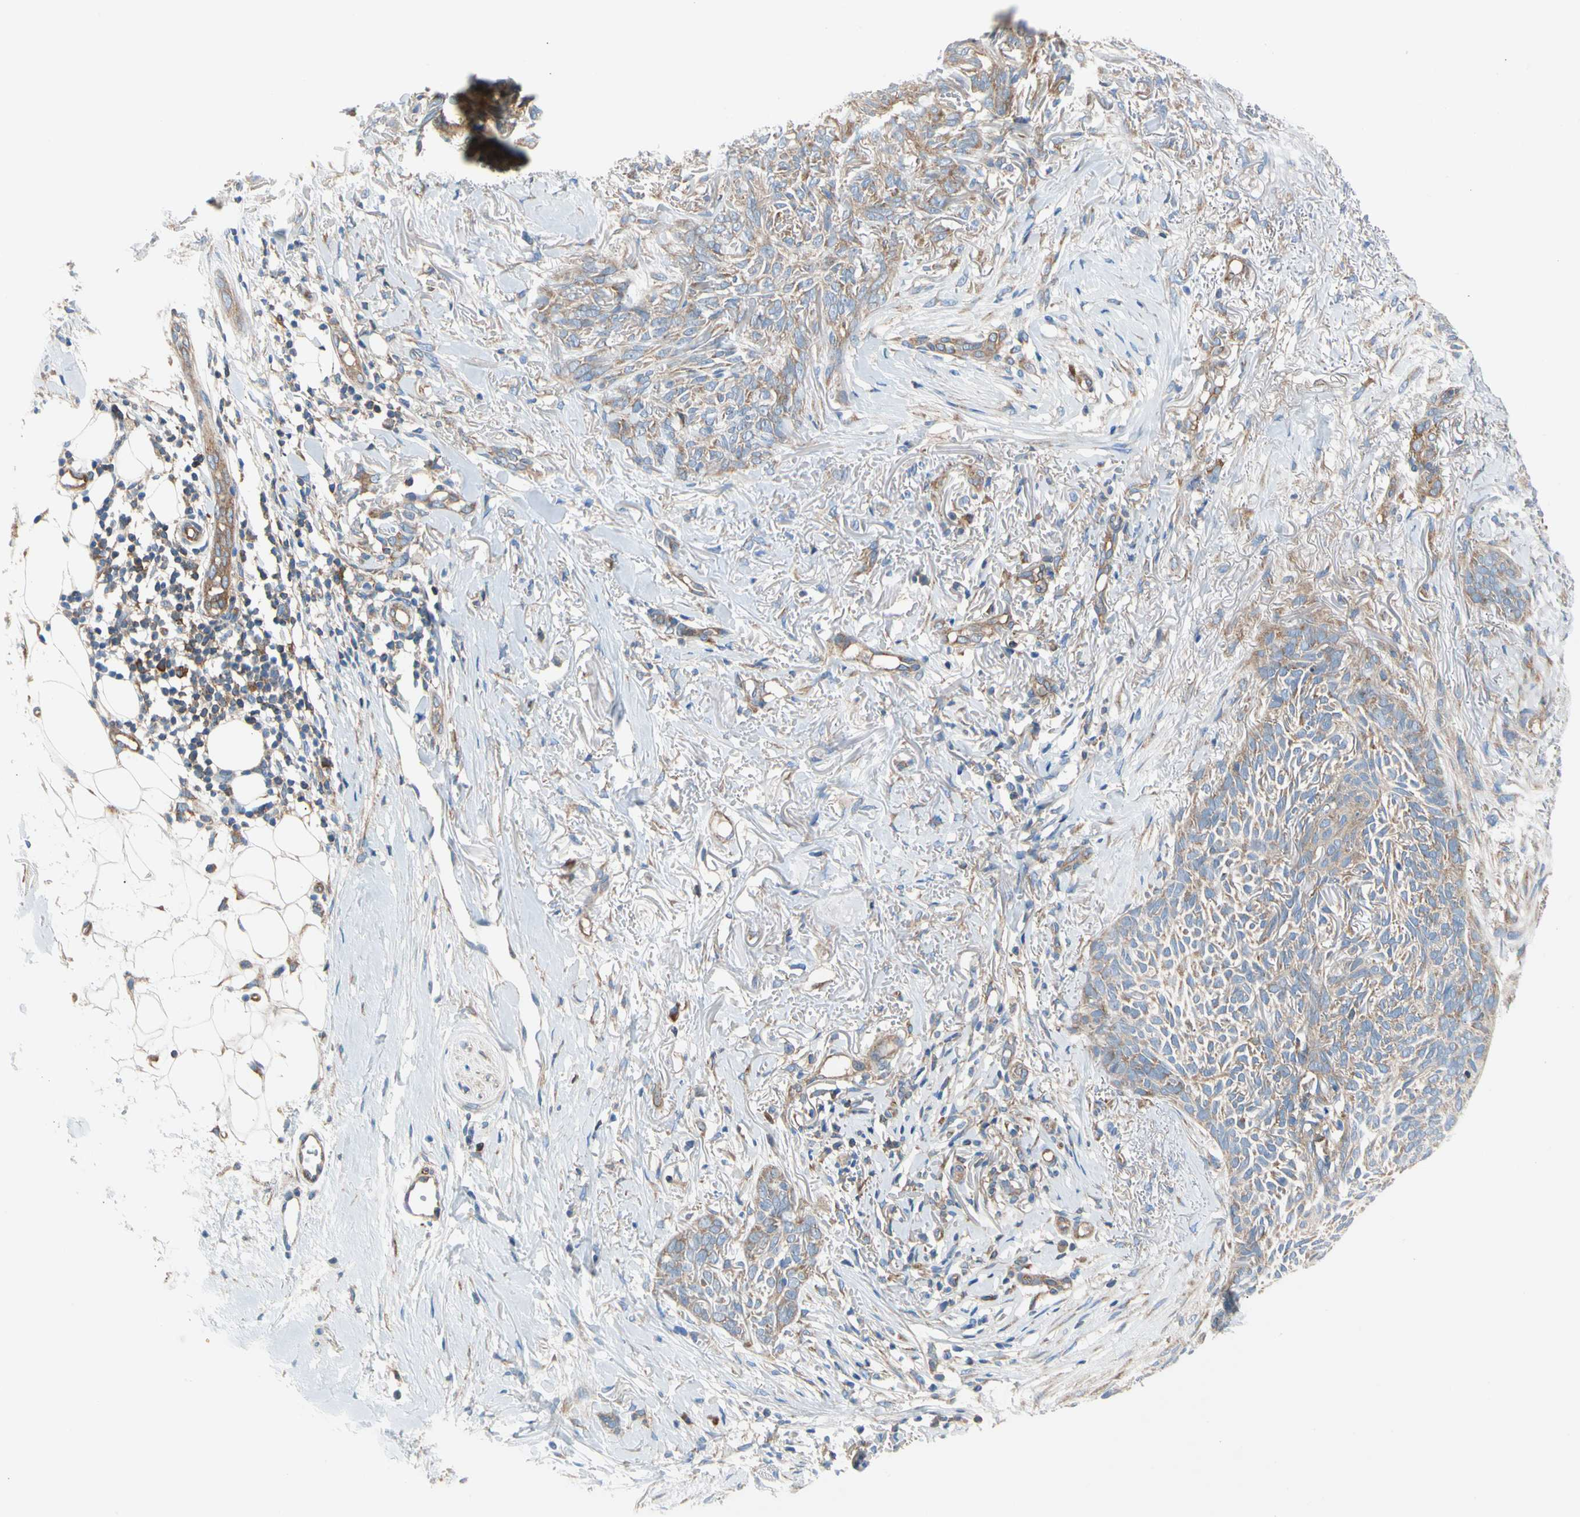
{"staining": {"intensity": "weak", "quantity": ">75%", "location": "cytoplasmic/membranous"}, "tissue": "skin cancer", "cell_type": "Tumor cells", "image_type": "cancer", "snomed": [{"axis": "morphology", "description": "Basal cell carcinoma"}, {"axis": "topography", "description": "Skin"}], "caption": "Skin cancer was stained to show a protein in brown. There is low levels of weak cytoplasmic/membranous staining in approximately >75% of tumor cells. The protein of interest is shown in brown color, while the nuclei are stained blue.", "gene": "GPHN", "patient": {"sex": "female", "age": 84}}